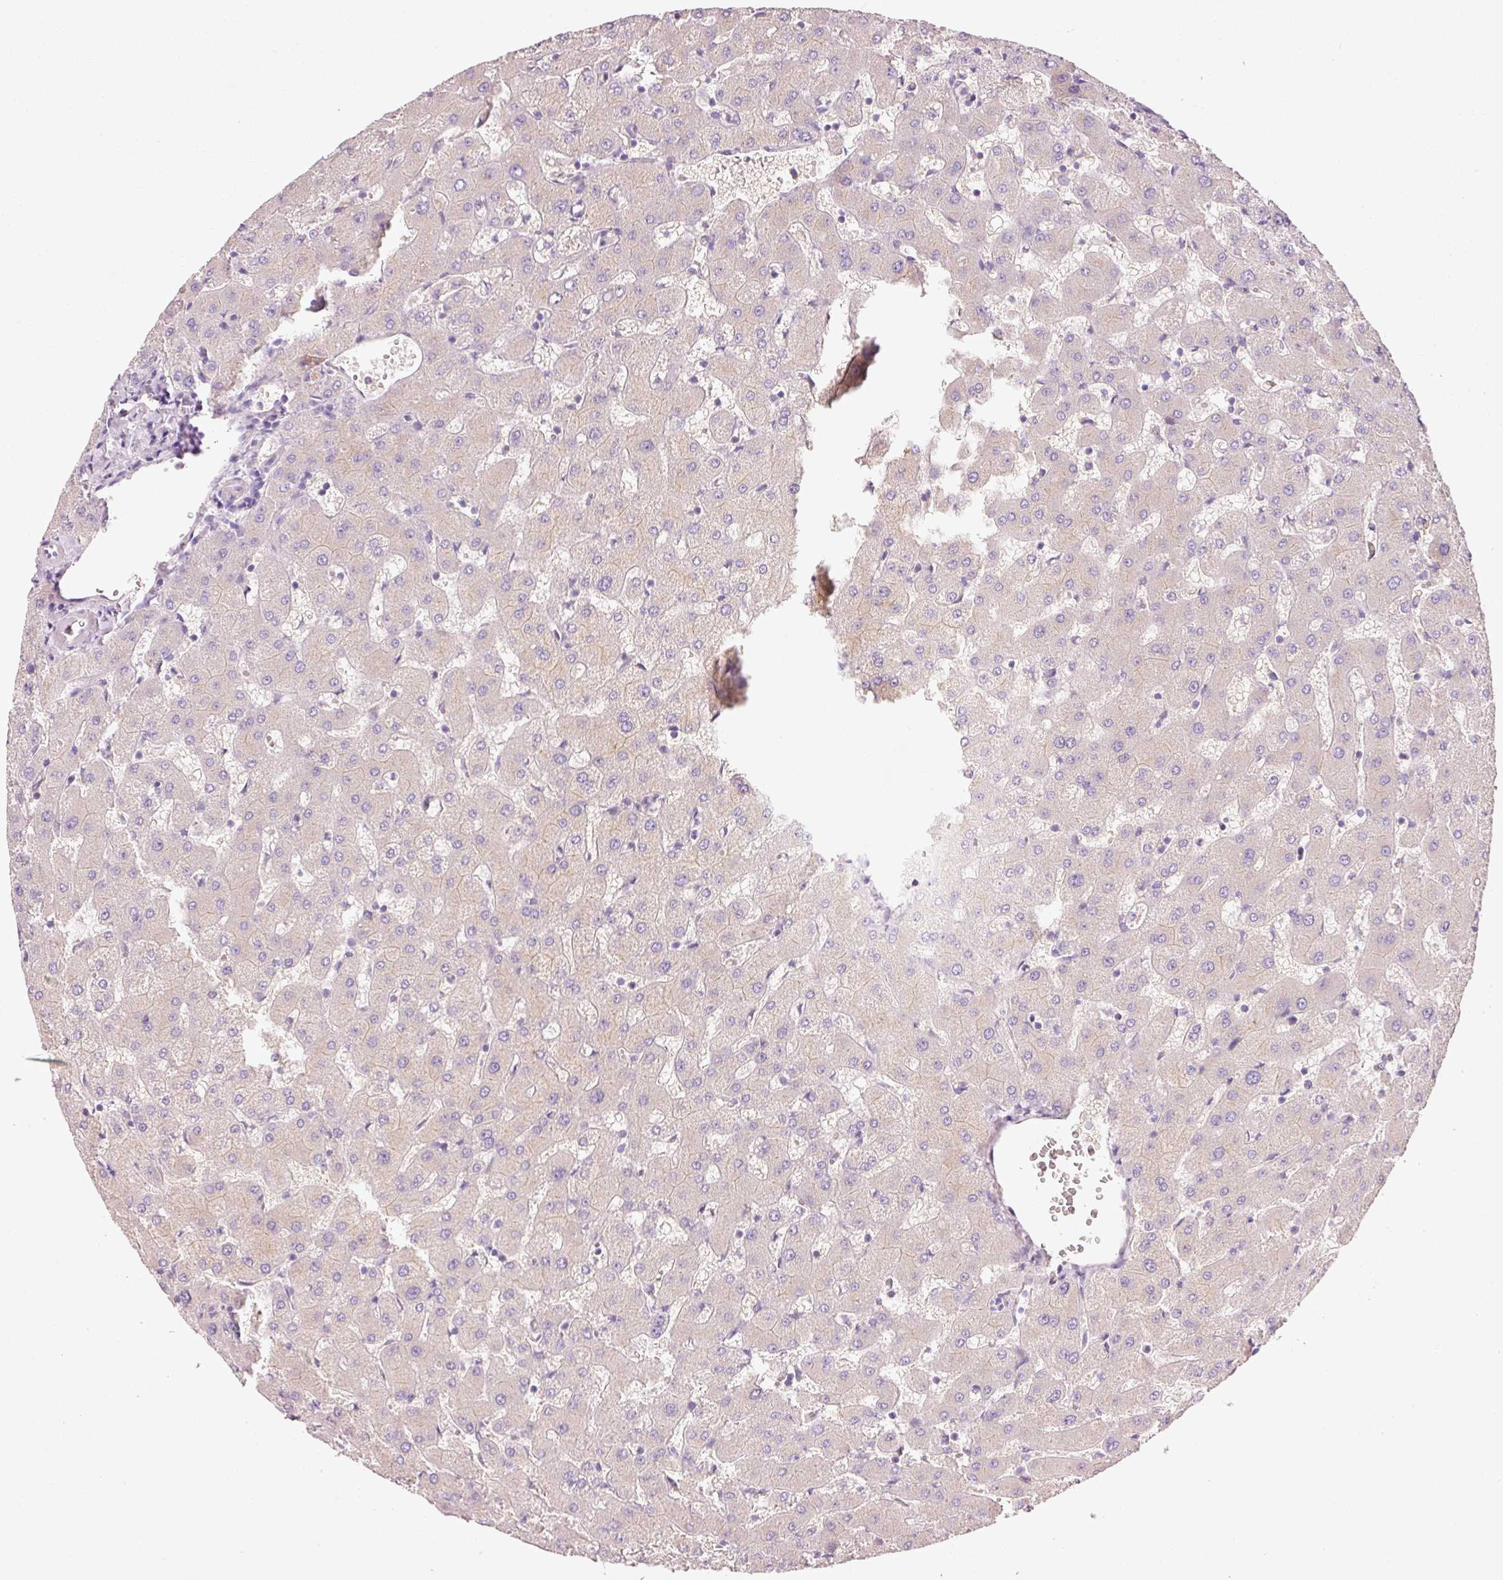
{"staining": {"intensity": "negative", "quantity": "none", "location": "none"}, "tissue": "liver", "cell_type": "Cholangiocytes", "image_type": "normal", "snomed": [{"axis": "morphology", "description": "Normal tissue, NOS"}, {"axis": "topography", "description": "Liver"}], "caption": "IHC histopathology image of normal liver: liver stained with DAB reveals no significant protein positivity in cholangiocytes. The staining was performed using DAB (3,3'-diaminobenzidine) to visualize the protein expression in brown, while the nuclei were stained in blue with hematoxylin (Magnification: 20x).", "gene": "NAPA", "patient": {"sex": "female", "age": 63}}